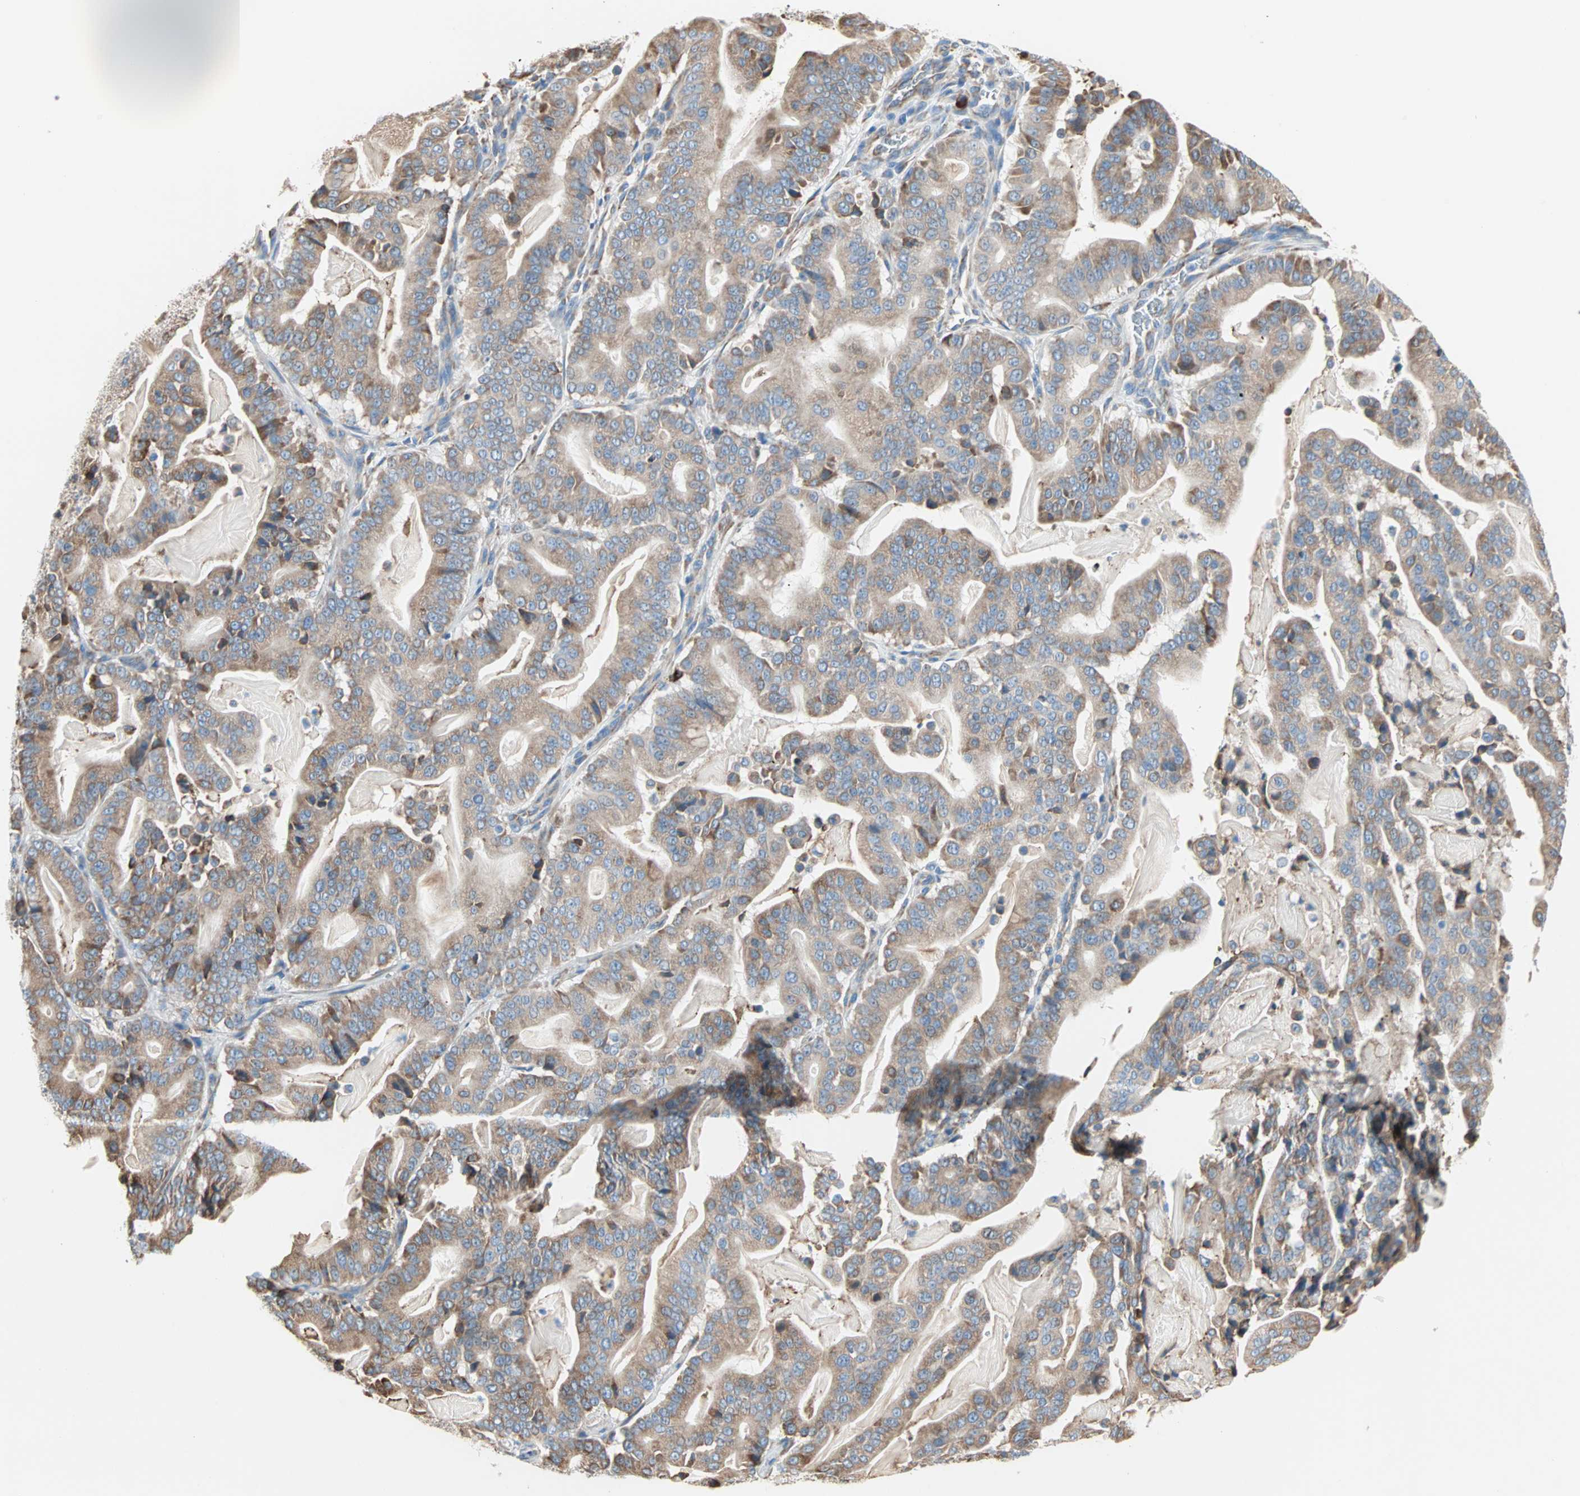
{"staining": {"intensity": "moderate", "quantity": ">75%", "location": "cytoplasmic/membranous"}, "tissue": "pancreatic cancer", "cell_type": "Tumor cells", "image_type": "cancer", "snomed": [{"axis": "morphology", "description": "Adenocarcinoma, NOS"}, {"axis": "topography", "description": "Pancreas"}], "caption": "High-magnification brightfield microscopy of pancreatic cancer (adenocarcinoma) stained with DAB (brown) and counterstained with hematoxylin (blue). tumor cells exhibit moderate cytoplasmic/membranous positivity is appreciated in approximately>75% of cells.", "gene": "PLCXD1", "patient": {"sex": "male", "age": 63}}